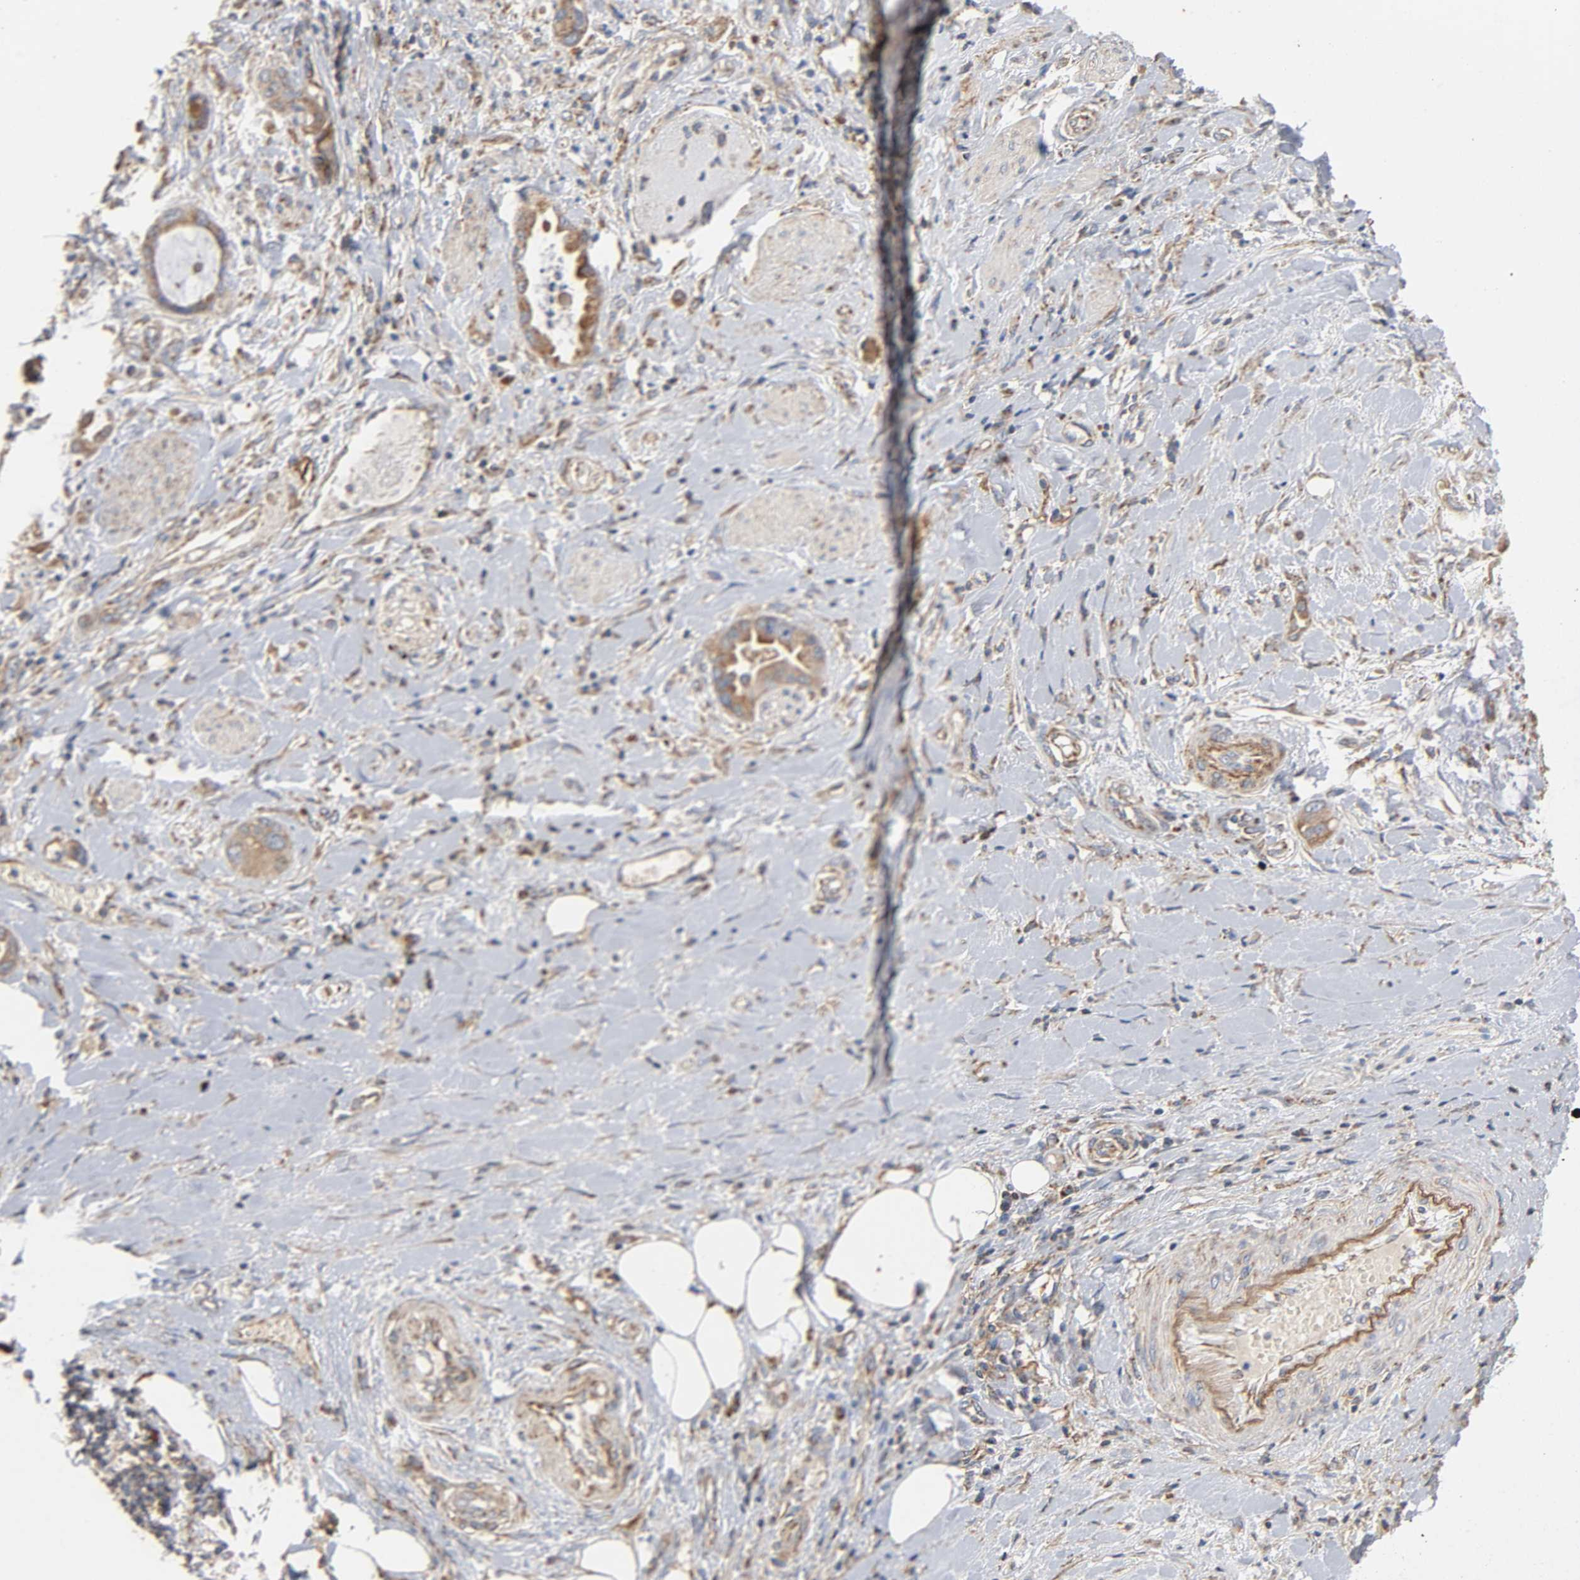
{"staining": {"intensity": "moderate", "quantity": ">75%", "location": "cytoplasmic/membranous"}, "tissue": "pancreatic cancer", "cell_type": "Tumor cells", "image_type": "cancer", "snomed": [{"axis": "morphology", "description": "Adenocarcinoma, NOS"}, {"axis": "morphology", "description": "Adenocarcinoma, metastatic, NOS"}, {"axis": "topography", "description": "Lymph node"}, {"axis": "topography", "description": "Pancreas"}, {"axis": "topography", "description": "Duodenum"}], "caption": "A brown stain shows moderate cytoplasmic/membranous staining of a protein in metastatic adenocarcinoma (pancreatic) tumor cells. The staining was performed using DAB (3,3'-diaminobenzidine), with brown indicating positive protein expression. Nuclei are stained blue with hematoxylin.", "gene": "NDUFS3", "patient": {"sex": "female", "age": 64}}